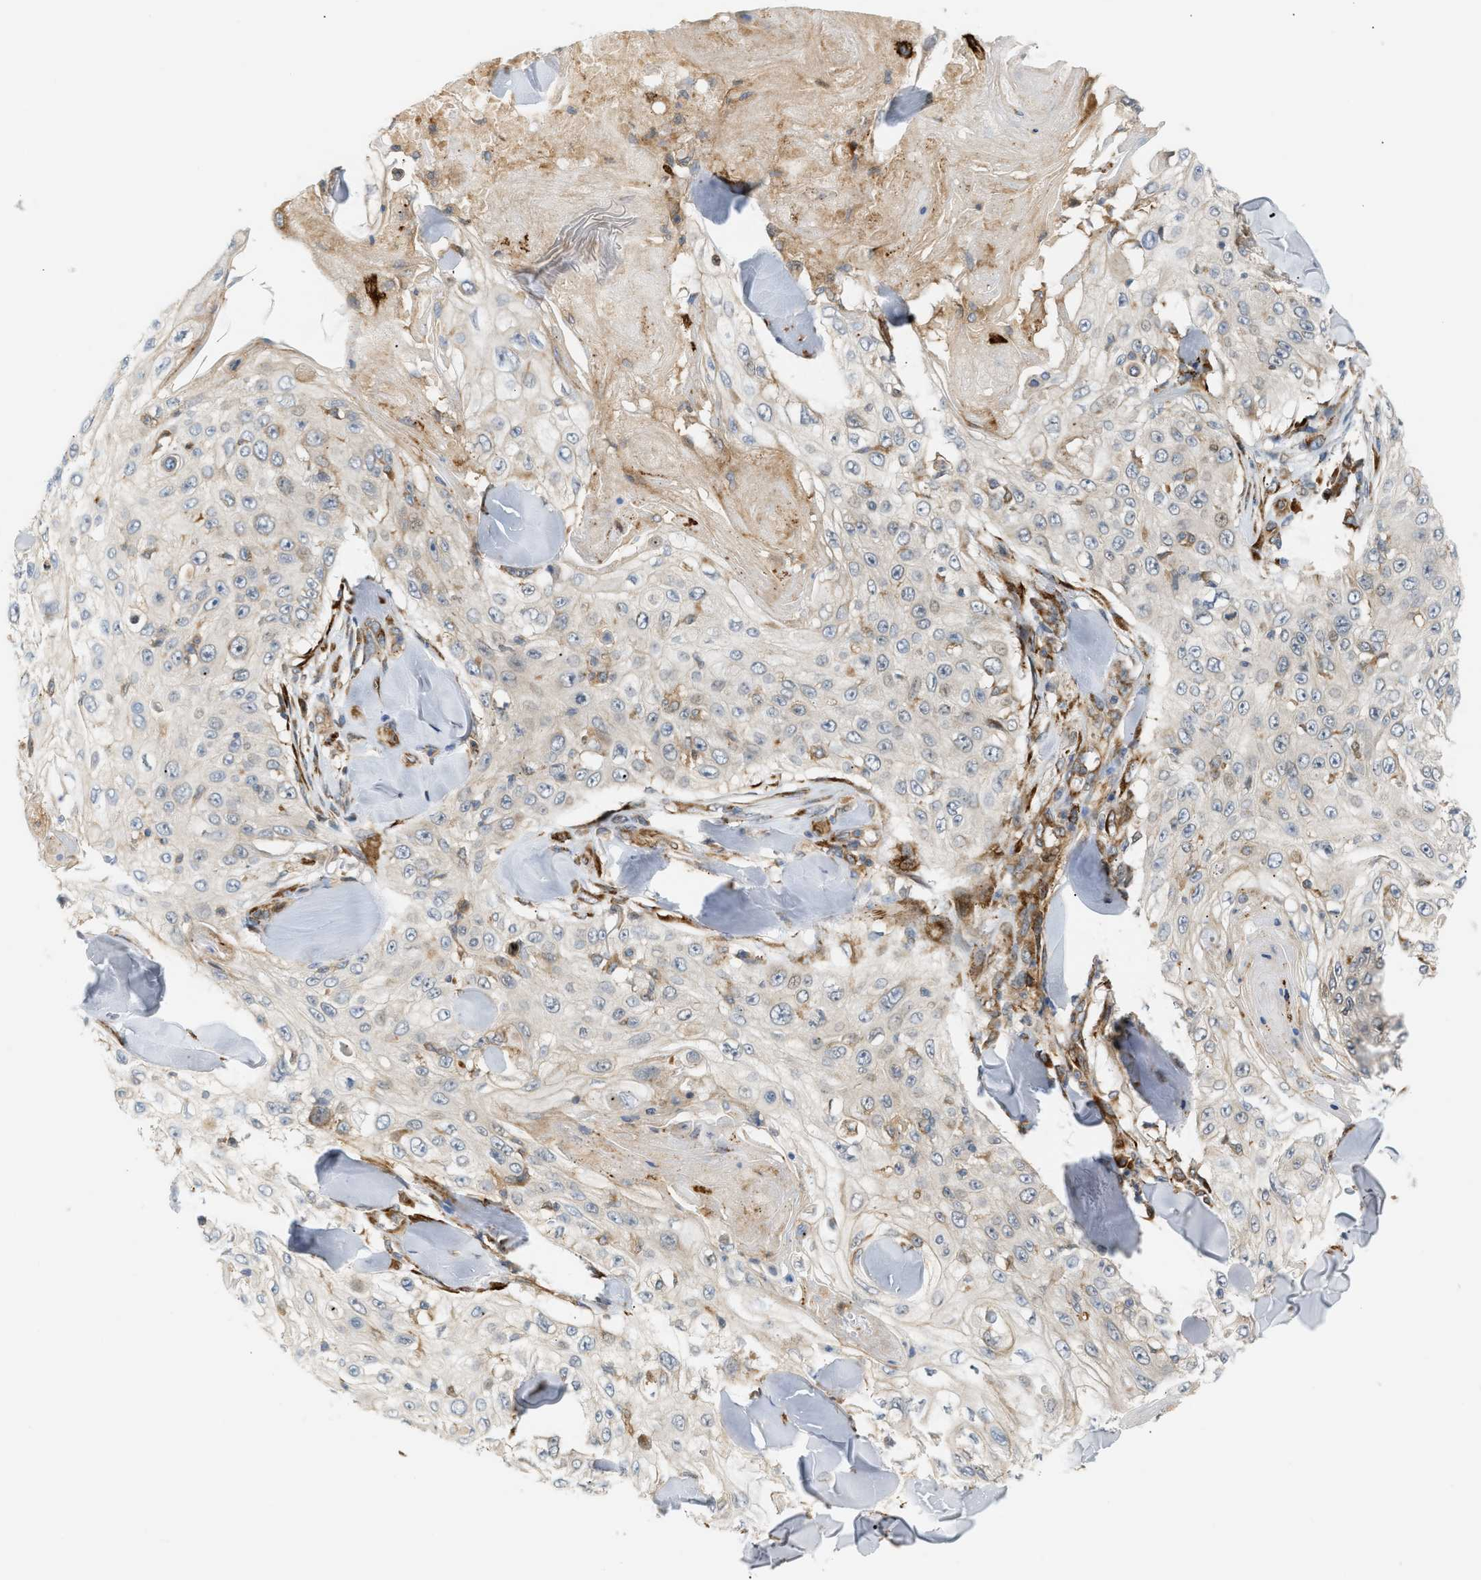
{"staining": {"intensity": "weak", "quantity": "<25%", "location": "cytoplasmic/membranous"}, "tissue": "skin cancer", "cell_type": "Tumor cells", "image_type": "cancer", "snomed": [{"axis": "morphology", "description": "Squamous cell carcinoma, NOS"}, {"axis": "topography", "description": "Skin"}], "caption": "Immunohistochemical staining of human squamous cell carcinoma (skin) reveals no significant staining in tumor cells.", "gene": "PLCG2", "patient": {"sex": "male", "age": 86}}